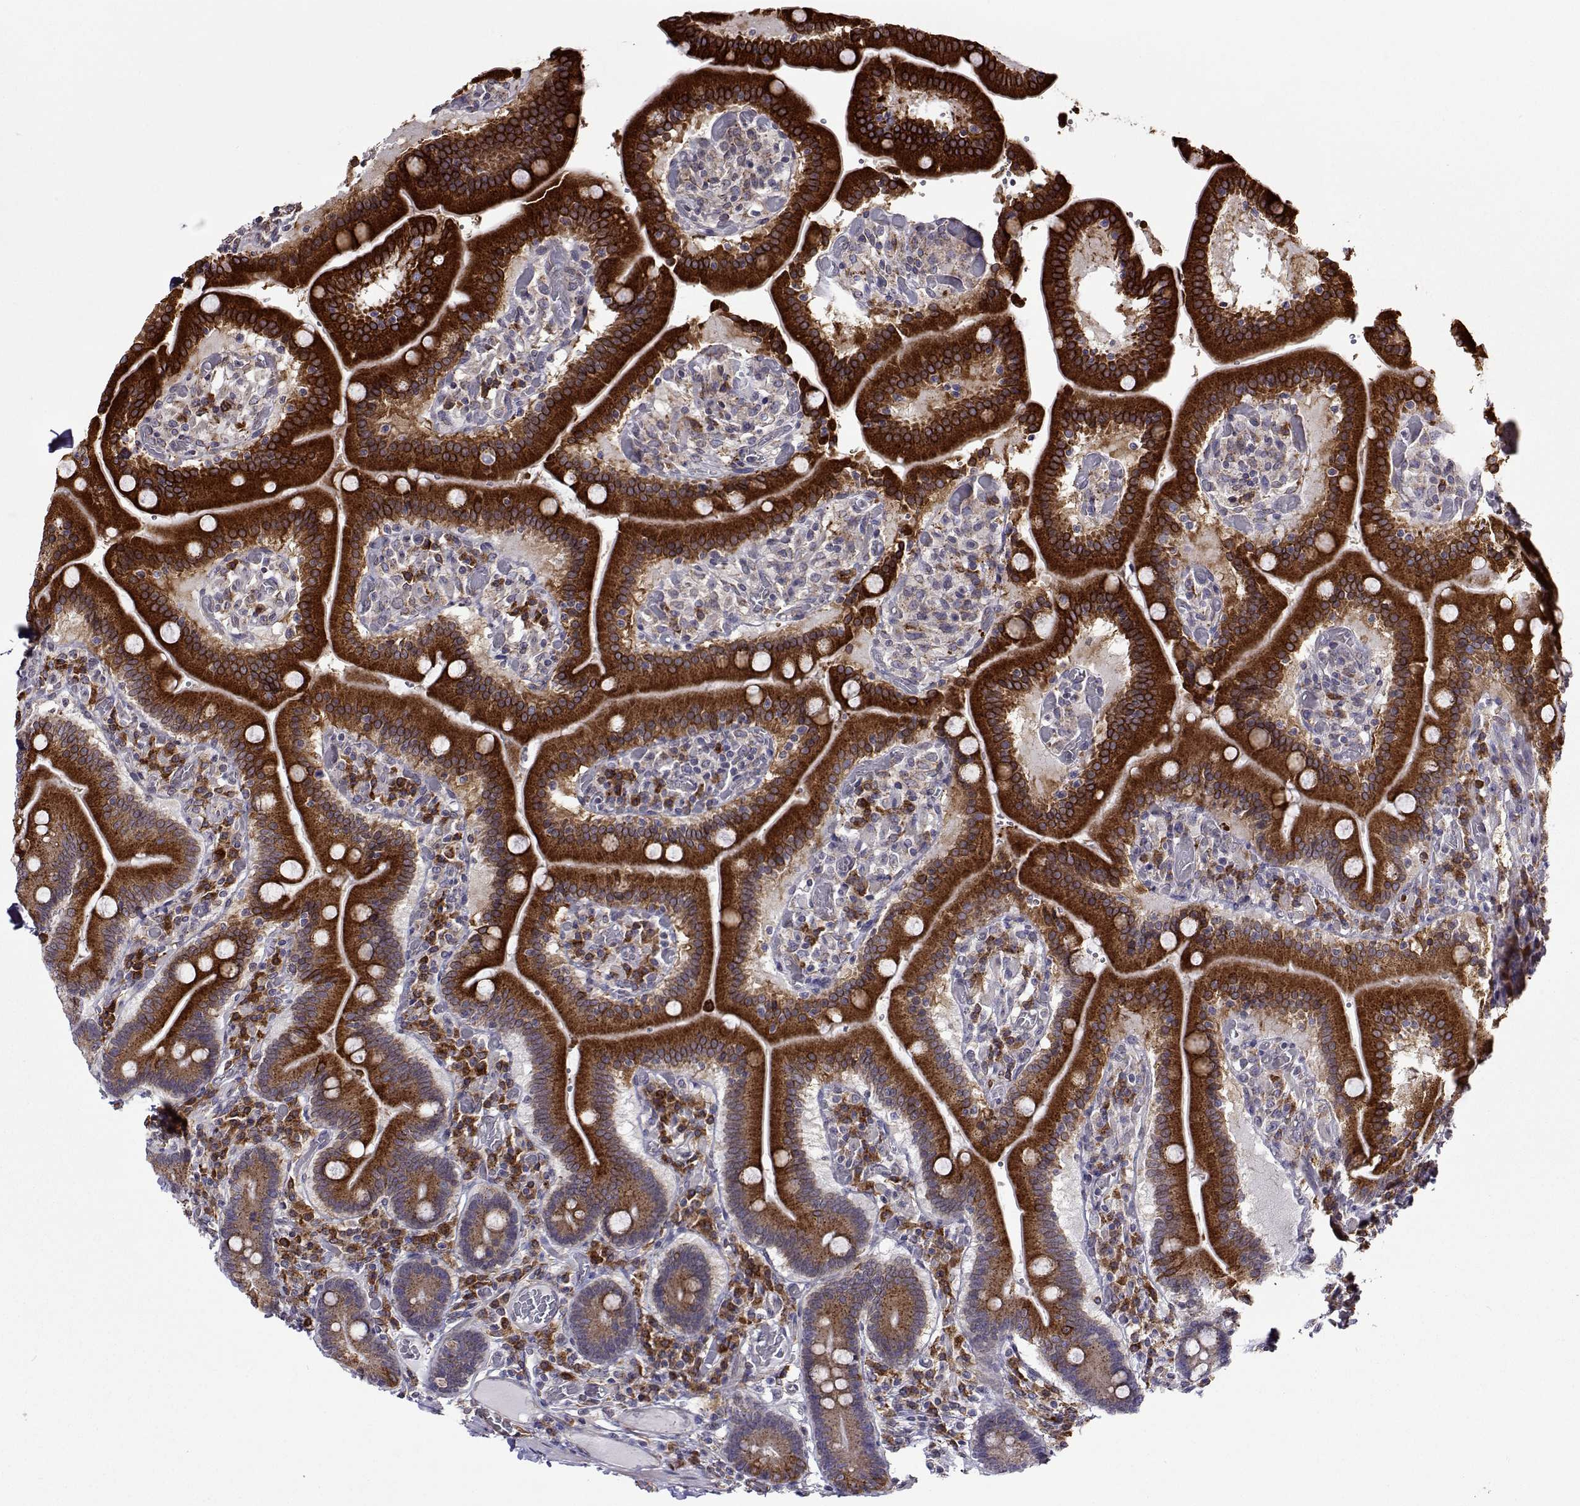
{"staining": {"intensity": "strong", "quantity": ">75%", "location": "cytoplasmic/membranous"}, "tissue": "duodenum", "cell_type": "Glandular cells", "image_type": "normal", "snomed": [{"axis": "morphology", "description": "Normal tissue, NOS"}, {"axis": "topography", "description": "Duodenum"}], "caption": "Strong cytoplasmic/membranous expression for a protein is seen in approximately >75% of glandular cells of unremarkable duodenum using immunohistochemistry (IHC).", "gene": "PGRMC2", "patient": {"sex": "female", "age": 62}}